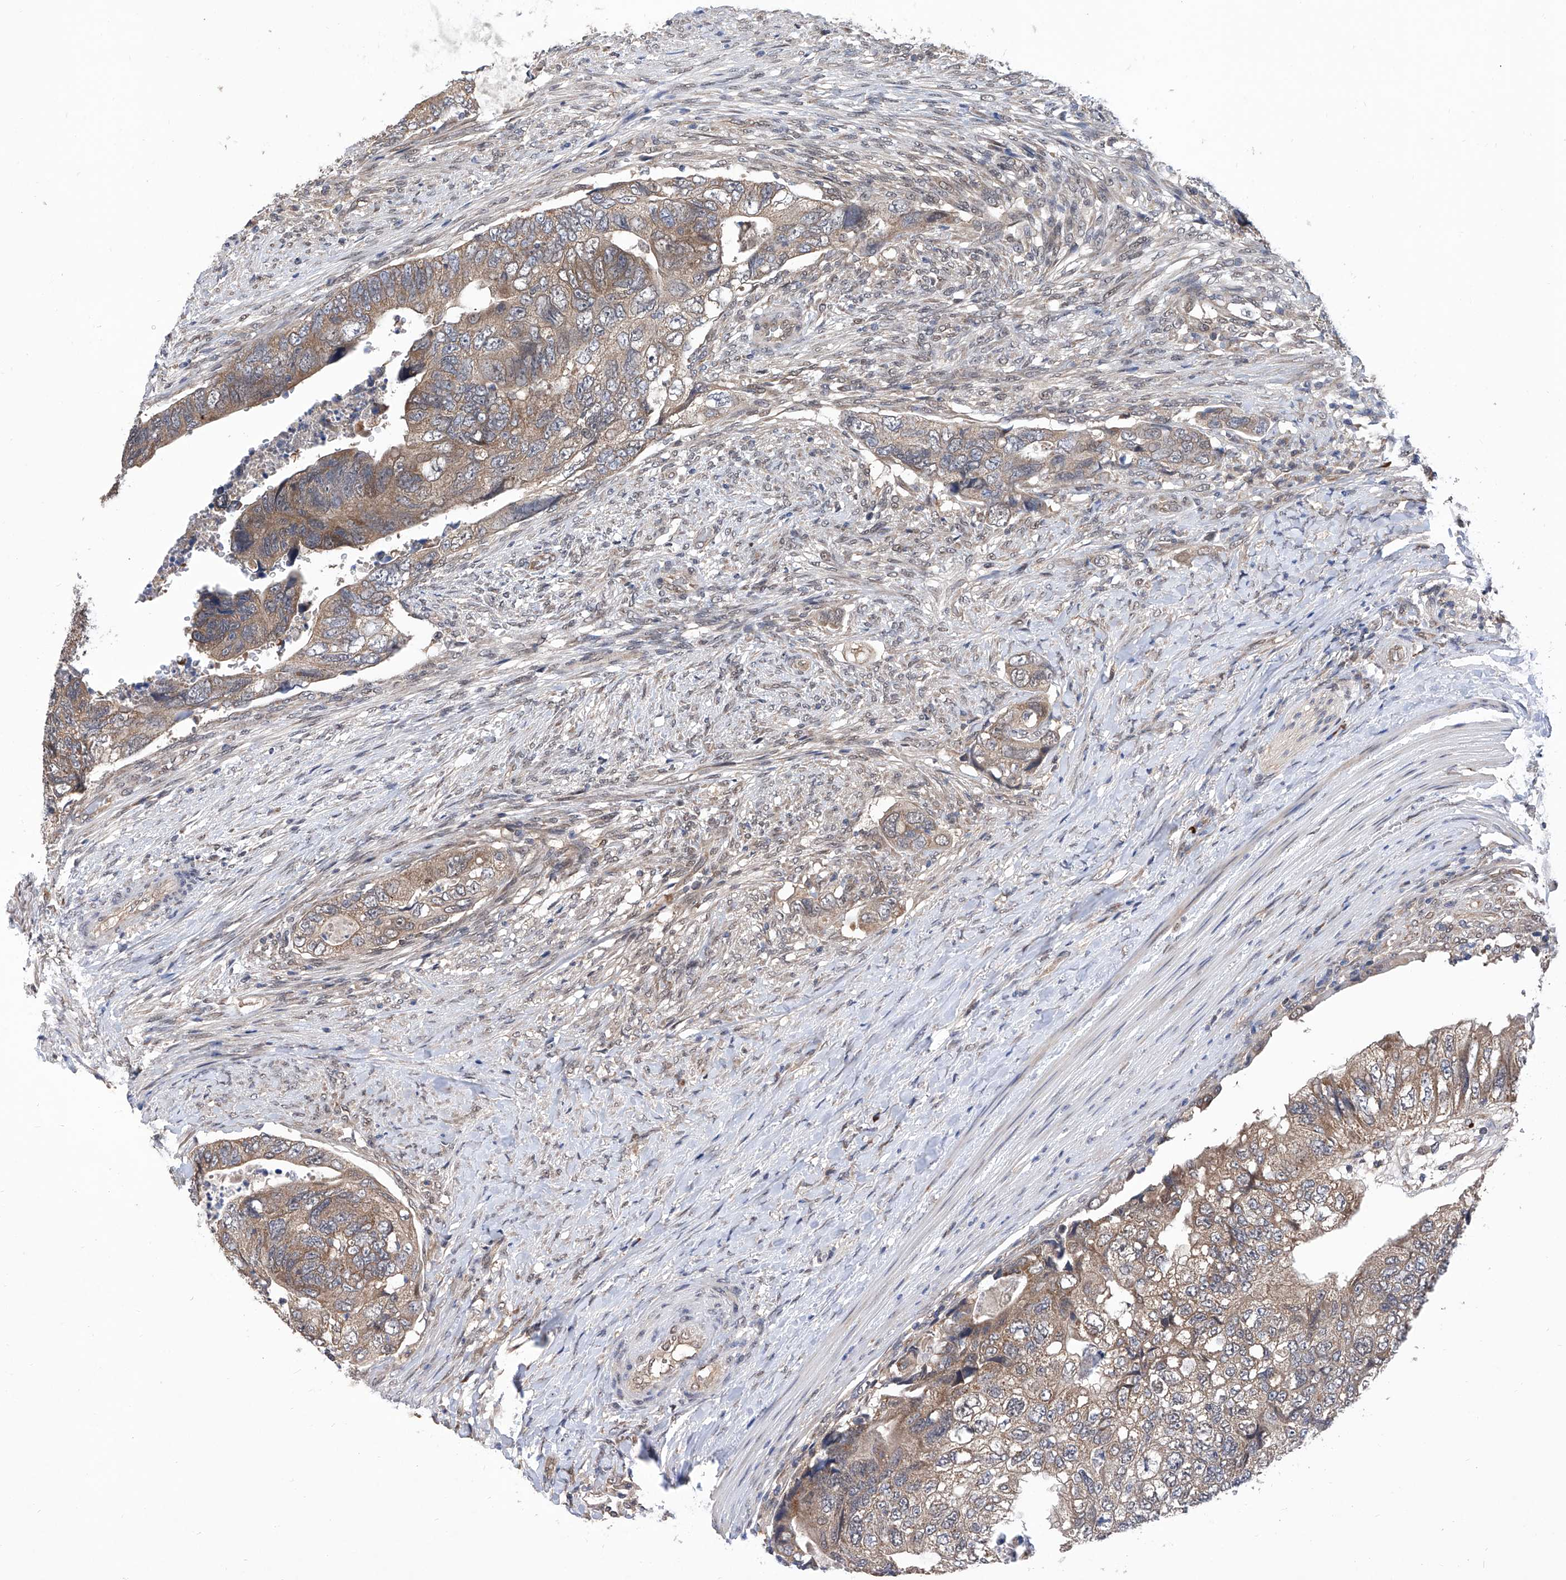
{"staining": {"intensity": "weak", "quantity": ">75%", "location": "cytoplasmic/membranous"}, "tissue": "colorectal cancer", "cell_type": "Tumor cells", "image_type": "cancer", "snomed": [{"axis": "morphology", "description": "Adenocarcinoma, NOS"}, {"axis": "topography", "description": "Rectum"}], "caption": "IHC histopathology image of neoplastic tissue: human colorectal cancer stained using immunohistochemistry reveals low levels of weak protein expression localized specifically in the cytoplasmic/membranous of tumor cells, appearing as a cytoplasmic/membranous brown color.", "gene": "USP45", "patient": {"sex": "male", "age": 63}}